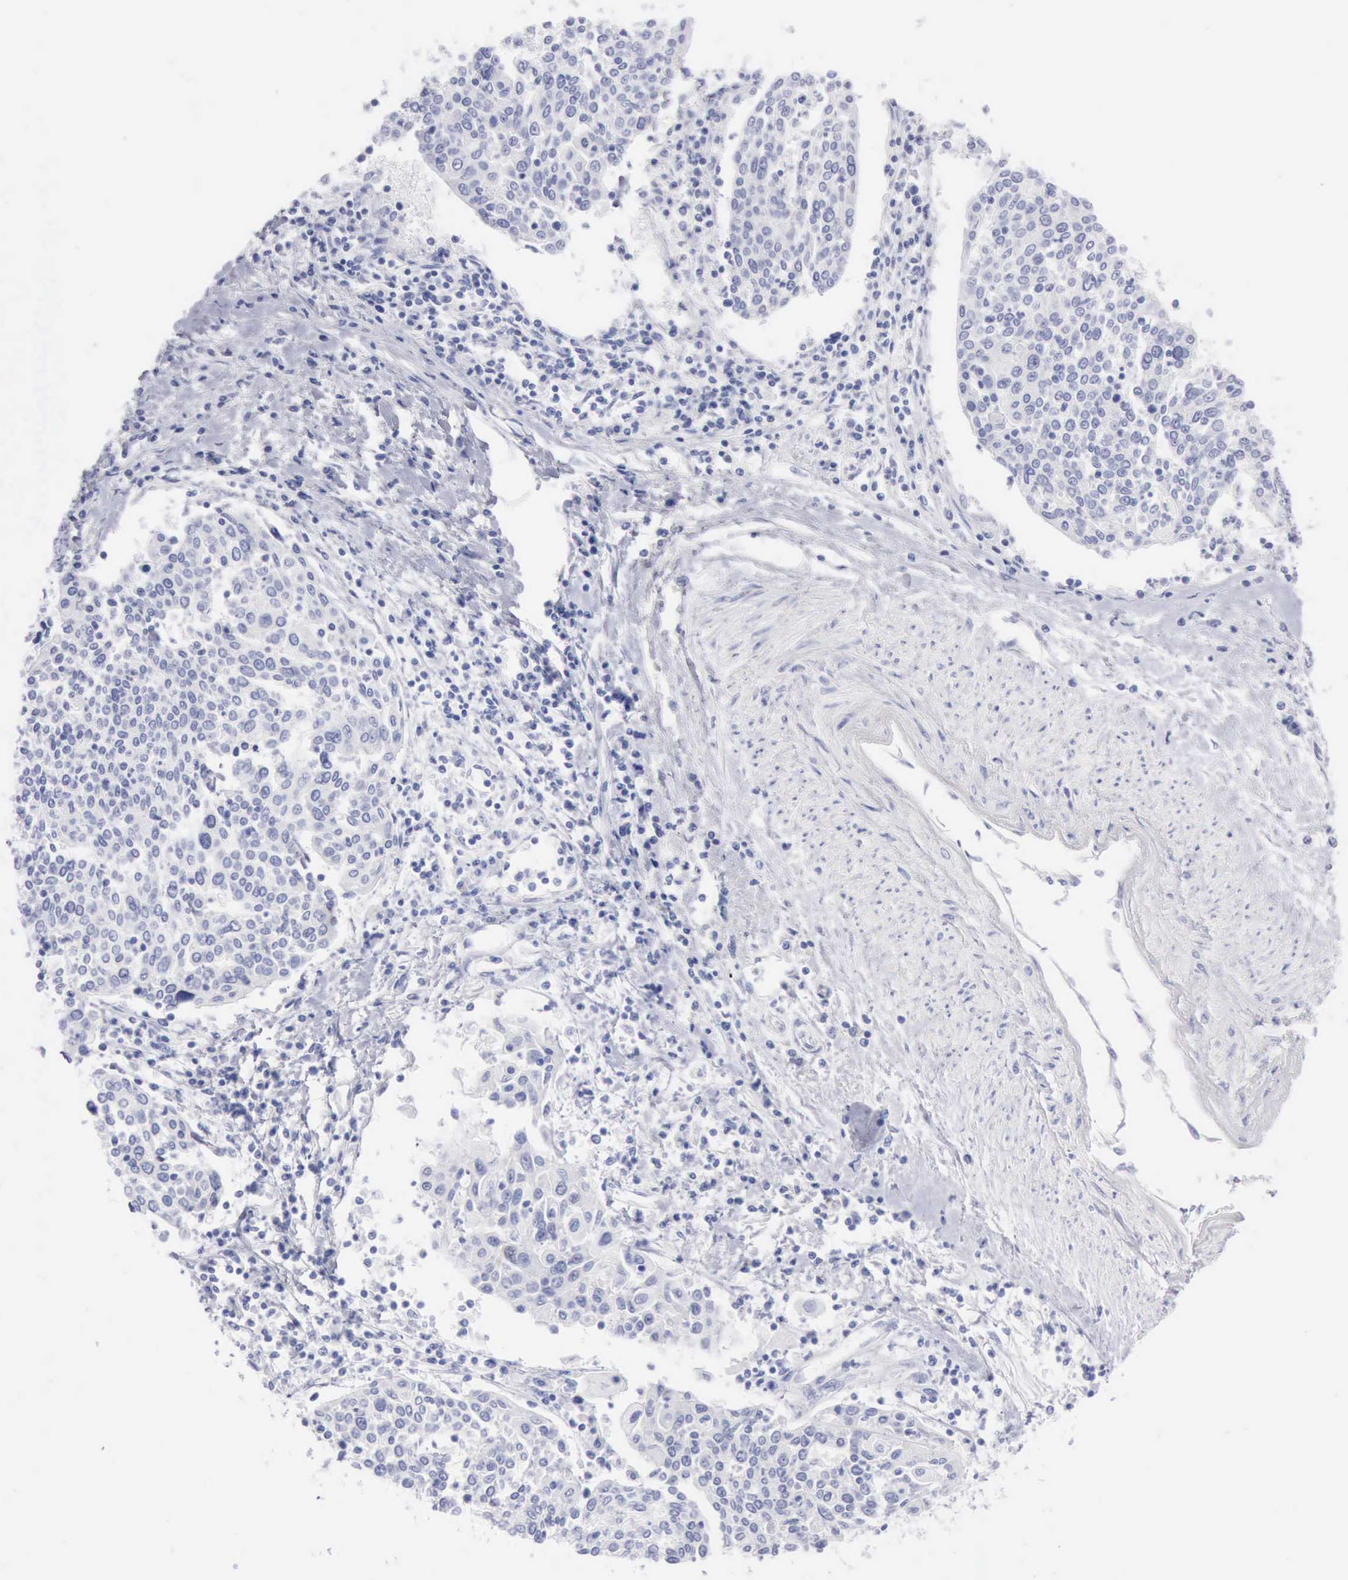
{"staining": {"intensity": "negative", "quantity": "none", "location": "none"}, "tissue": "cervical cancer", "cell_type": "Tumor cells", "image_type": "cancer", "snomed": [{"axis": "morphology", "description": "Squamous cell carcinoma, NOS"}, {"axis": "topography", "description": "Cervix"}], "caption": "Immunohistochemistry of human cervical cancer reveals no expression in tumor cells. (DAB immunohistochemistry (IHC) visualized using brightfield microscopy, high magnification).", "gene": "ANGEL1", "patient": {"sex": "female", "age": 40}}